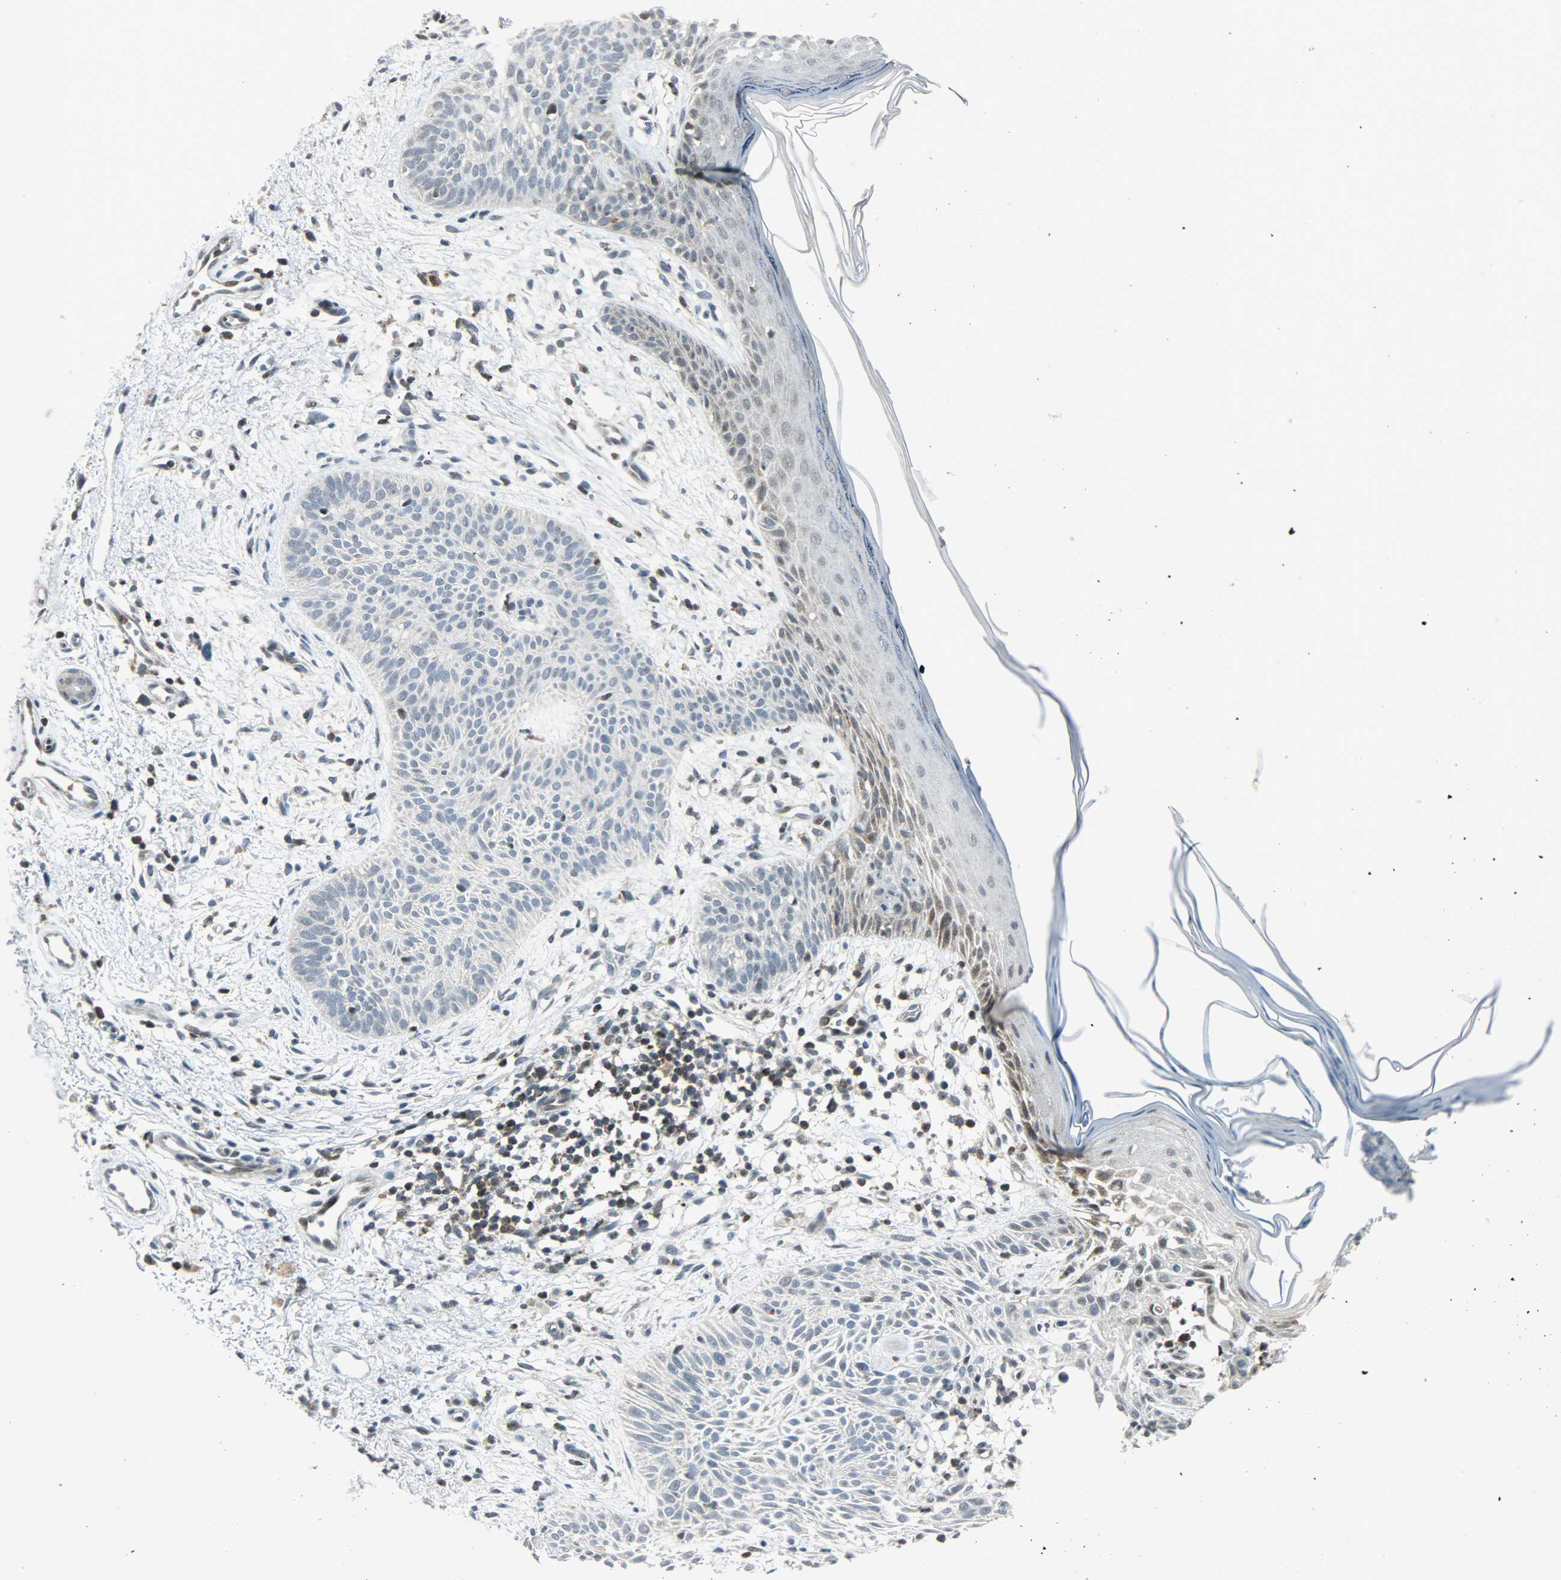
{"staining": {"intensity": "weak", "quantity": "<25%", "location": "nuclear"}, "tissue": "skin cancer", "cell_type": "Tumor cells", "image_type": "cancer", "snomed": [{"axis": "morphology", "description": "Normal tissue, NOS"}, {"axis": "morphology", "description": "Basal cell carcinoma"}, {"axis": "topography", "description": "Skin"}], "caption": "An image of basal cell carcinoma (skin) stained for a protein reveals no brown staining in tumor cells.", "gene": "IL15", "patient": {"sex": "female", "age": 69}}